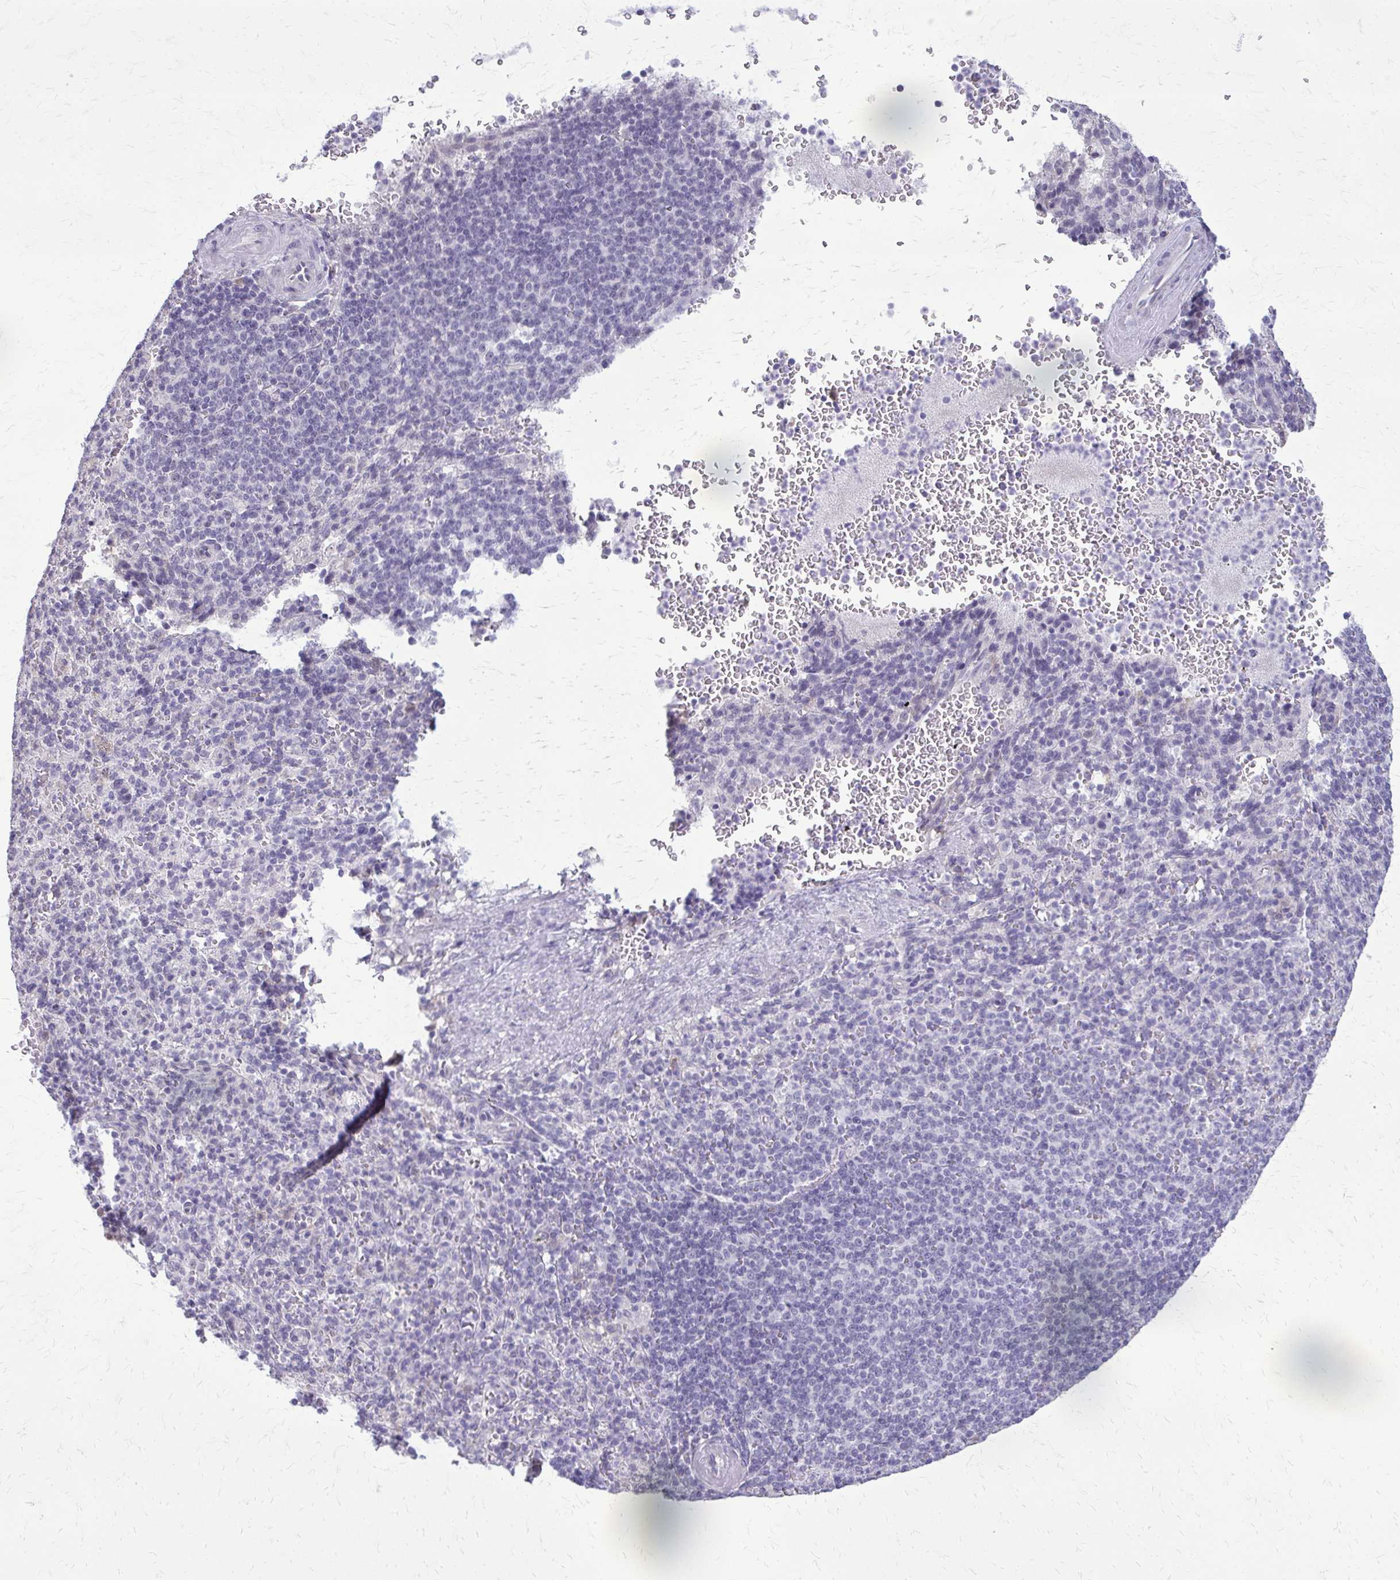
{"staining": {"intensity": "negative", "quantity": "none", "location": "none"}, "tissue": "spleen", "cell_type": "Cells in red pulp", "image_type": "normal", "snomed": [{"axis": "morphology", "description": "Normal tissue, NOS"}, {"axis": "topography", "description": "Spleen"}], "caption": "High power microscopy image of an IHC histopathology image of benign spleen, revealing no significant positivity in cells in red pulp.", "gene": "PLCB1", "patient": {"sex": "female", "age": 74}}